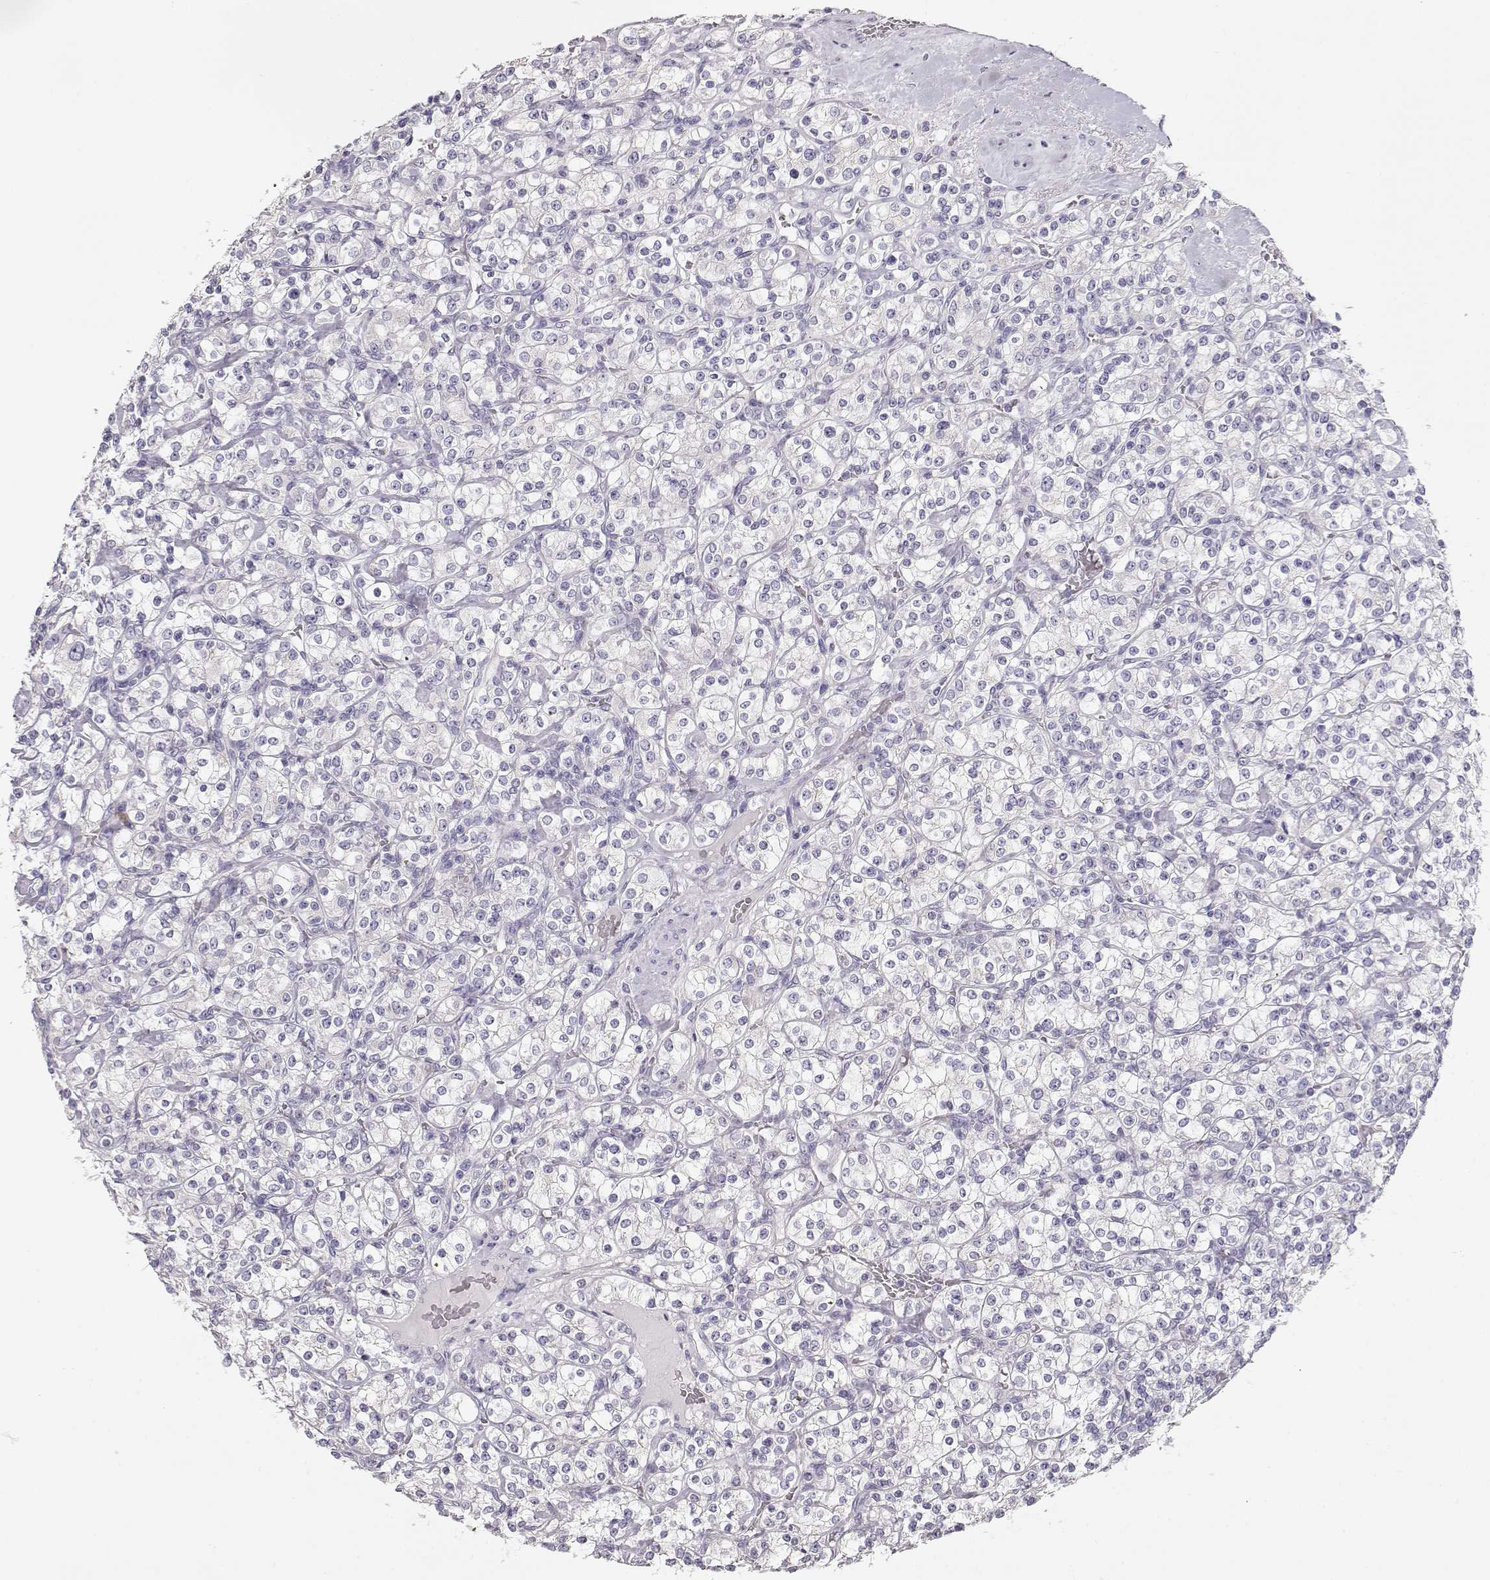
{"staining": {"intensity": "negative", "quantity": "none", "location": "none"}, "tissue": "renal cancer", "cell_type": "Tumor cells", "image_type": "cancer", "snomed": [{"axis": "morphology", "description": "Adenocarcinoma, NOS"}, {"axis": "topography", "description": "Kidney"}], "caption": "The immunohistochemistry histopathology image has no significant staining in tumor cells of renal cancer (adenocarcinoma) tissue.", "gene": "GLIPR1L2", "patient": {"sex": "male", "age": 77}}